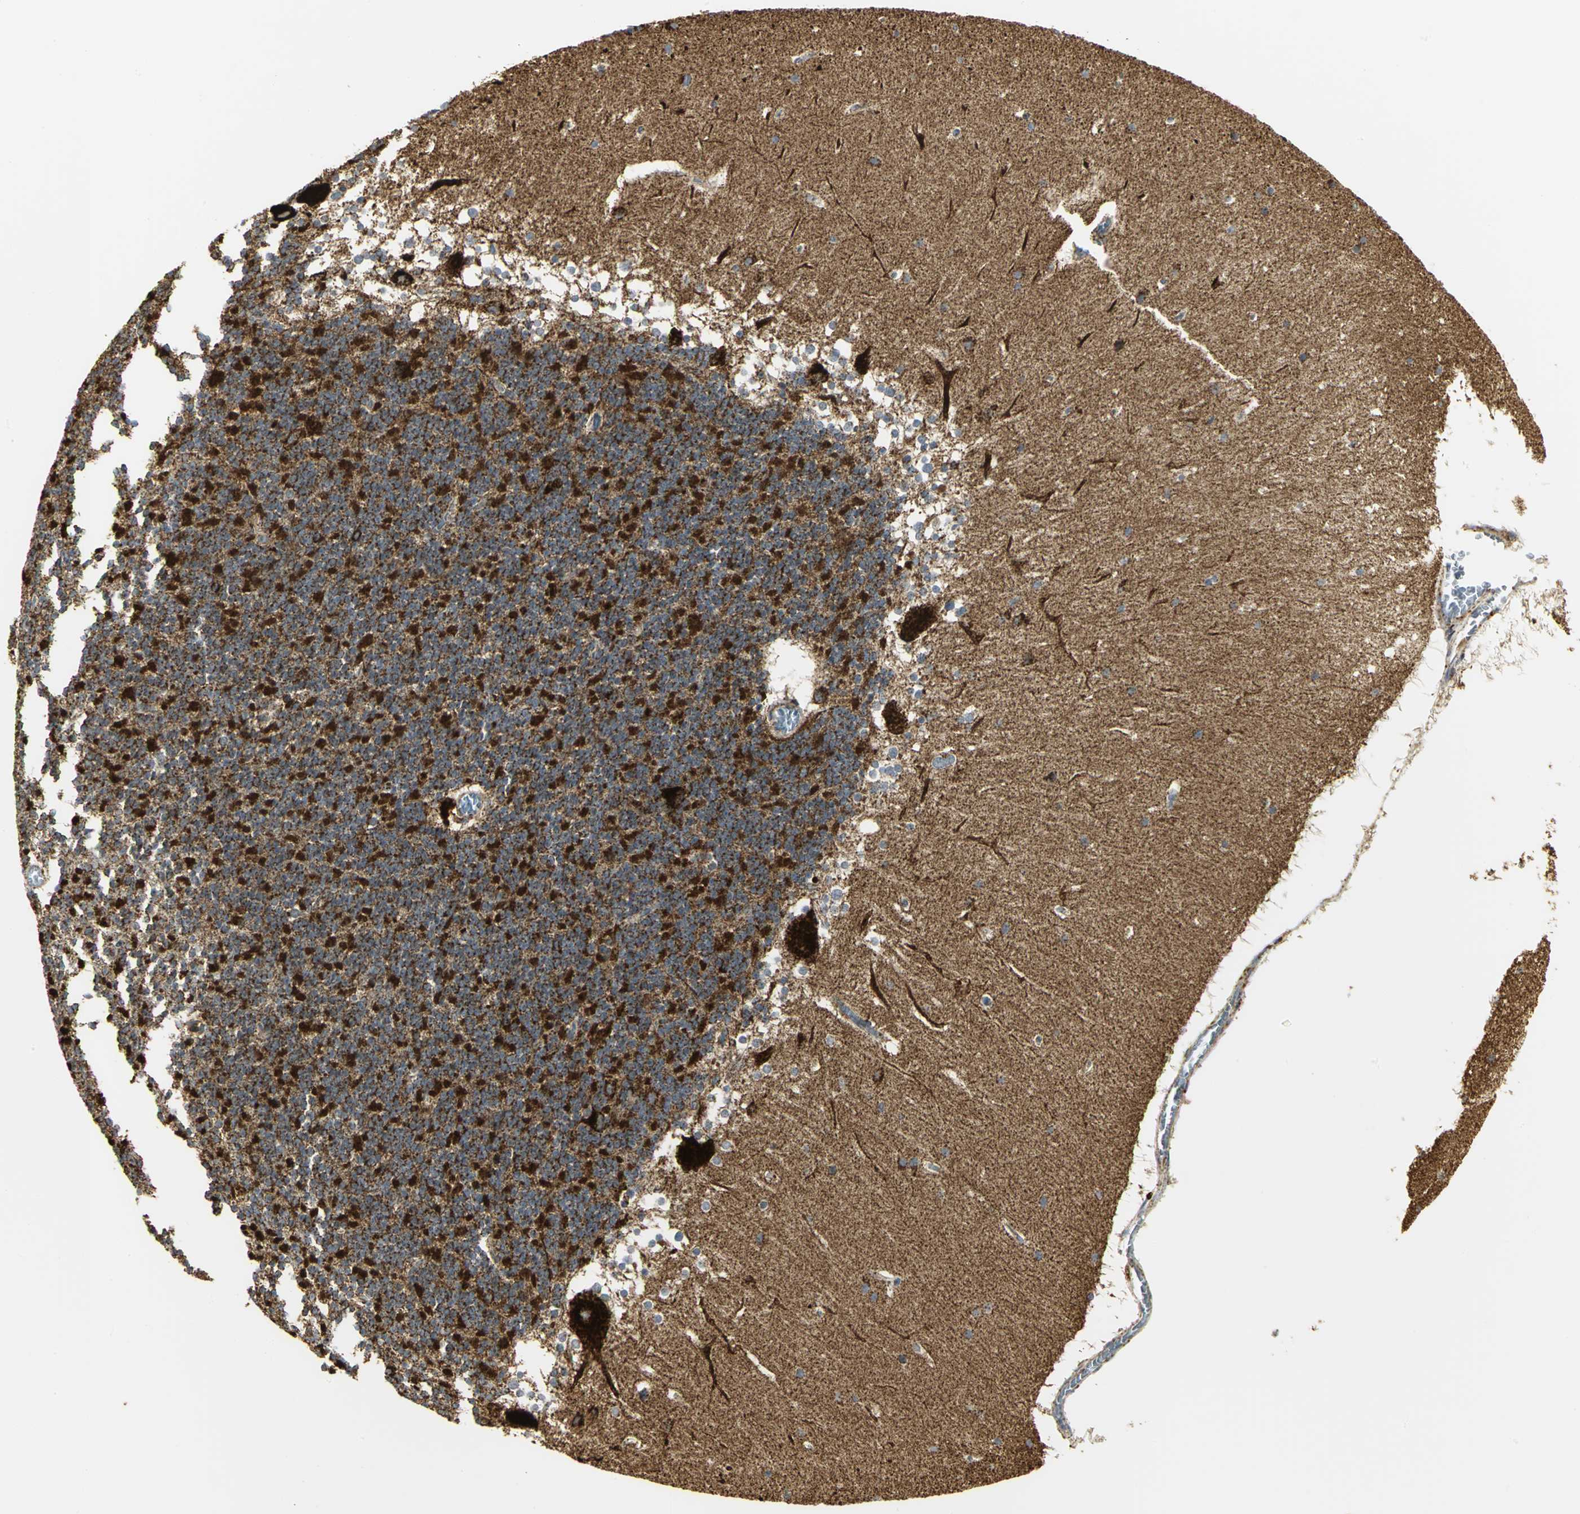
{"staining": {"intensity": "strong", "quantity": ">75%", "location": "cytoplasmic/membranous"}, "tissue": "cerebellum", "cell_type": "Cells in granular layer", "image_type": "normal", "snomed": [{"axis": "morphology", "description": "Normal tissue, NOS"}, {"axis": "topography", "description": "Cerebellum"}], "caption": "DAB immunohistochemical staining of normal human cerebellum demonstrates strong cytoplasmic/membranous protein staining in approximately >75% of cells in granular layer.", "gene": "VDAC1", "patient": {"sex": "female", "age": 19}}